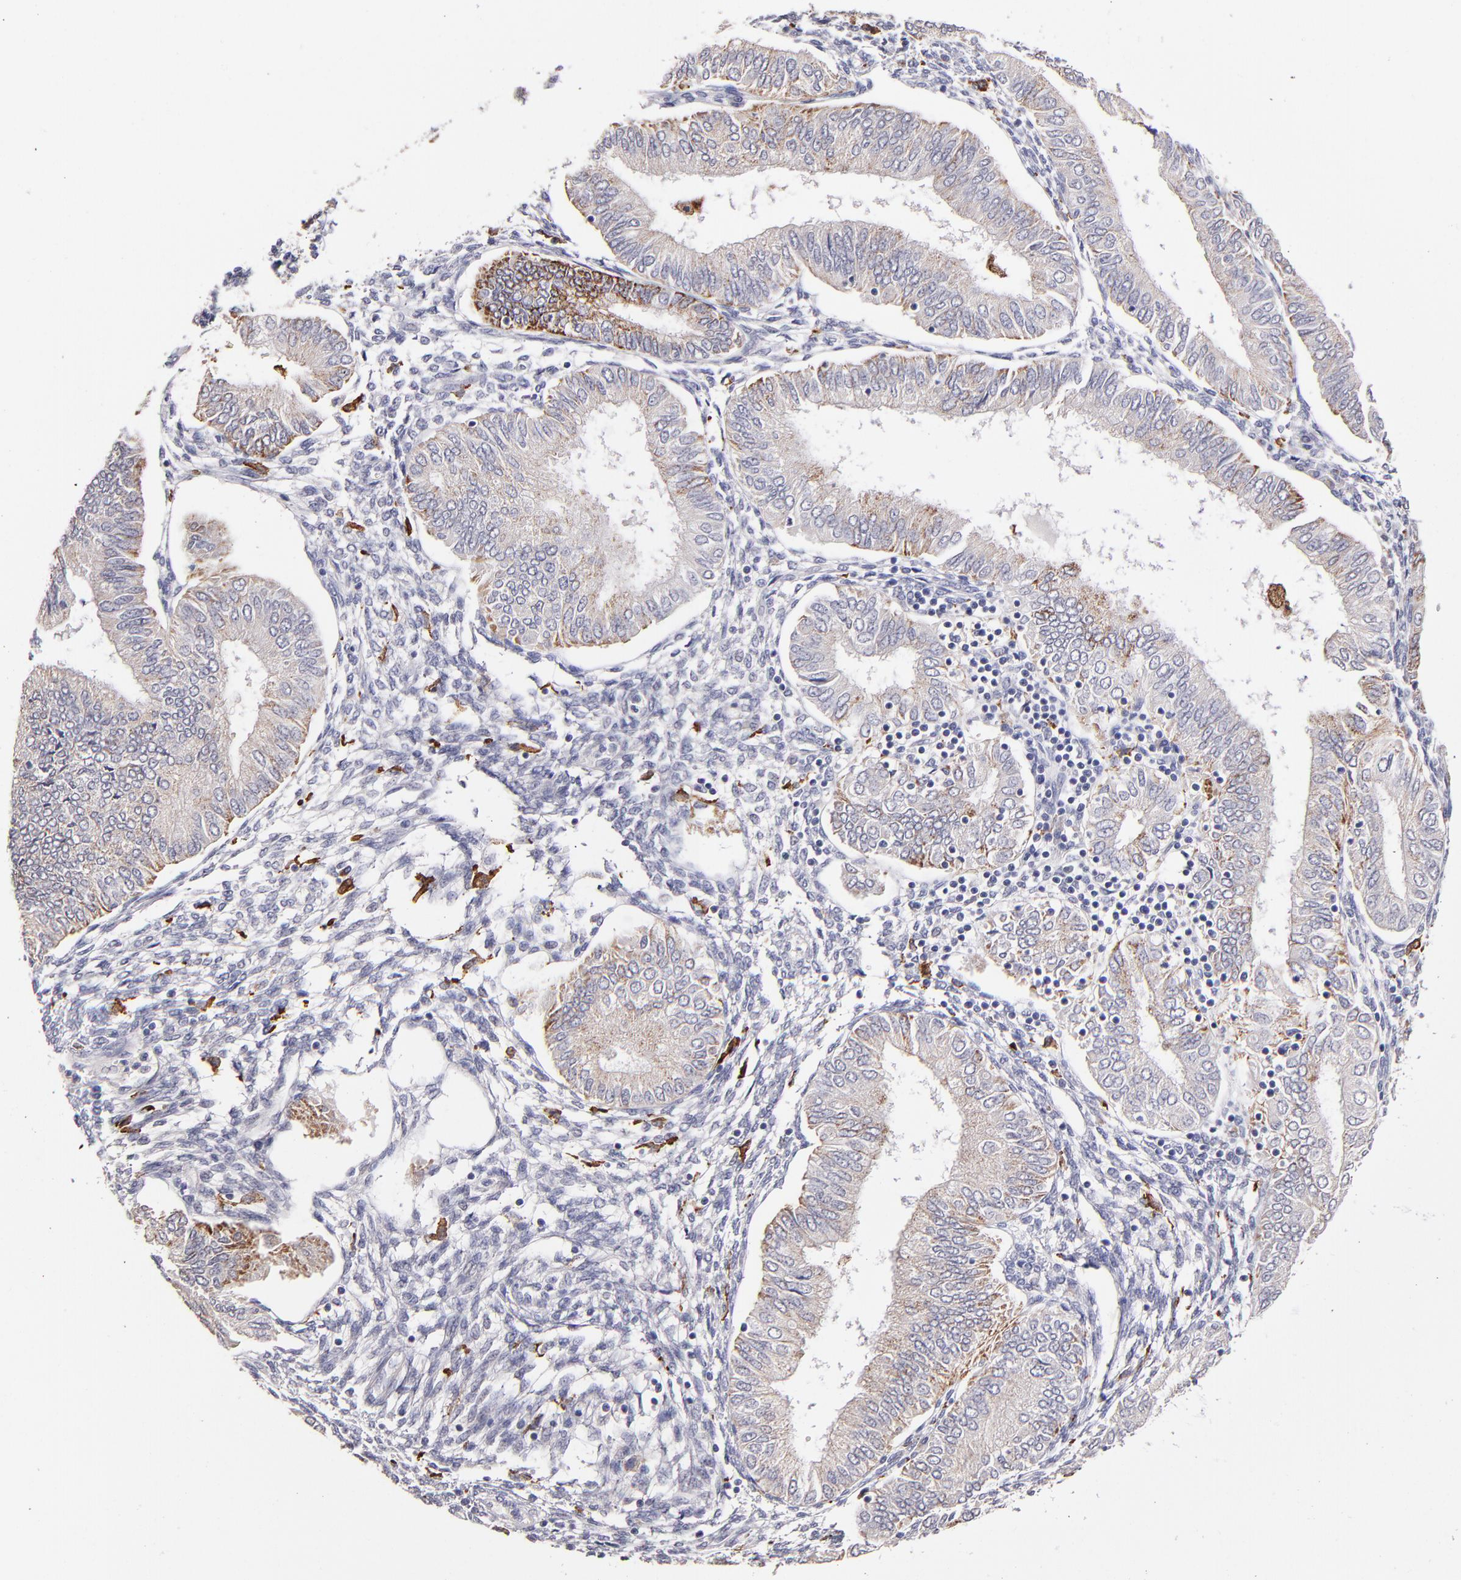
{"staining": {"intensity": "weak", "quantity": ">75%", "location": "cytoplasmic/membranous"}, "tissue": "endometrial cancer", "cell_type": "Tumor cells", "image_type": "cancer", "snomed": [{"axis": "morphology", "description": "Adenocarcinoma, NOS"}, {"axis": "topography", "description": "Endometrium"}], "caption": "Protein positivity by IHC shows weak cytoplasmic/membranous positivity in approximately >75% of tumor cells in endometrial cancer (adenocarcinoma). The staining was performed using DAB (3,3'-diaminobenzidine) to visualize the protein expression in brown, while the nuclei were stained in blue with hematoxylin (Magnification: 20x).", "gene": "GLDC", "patient": {"sex": "female", "age": 51}}